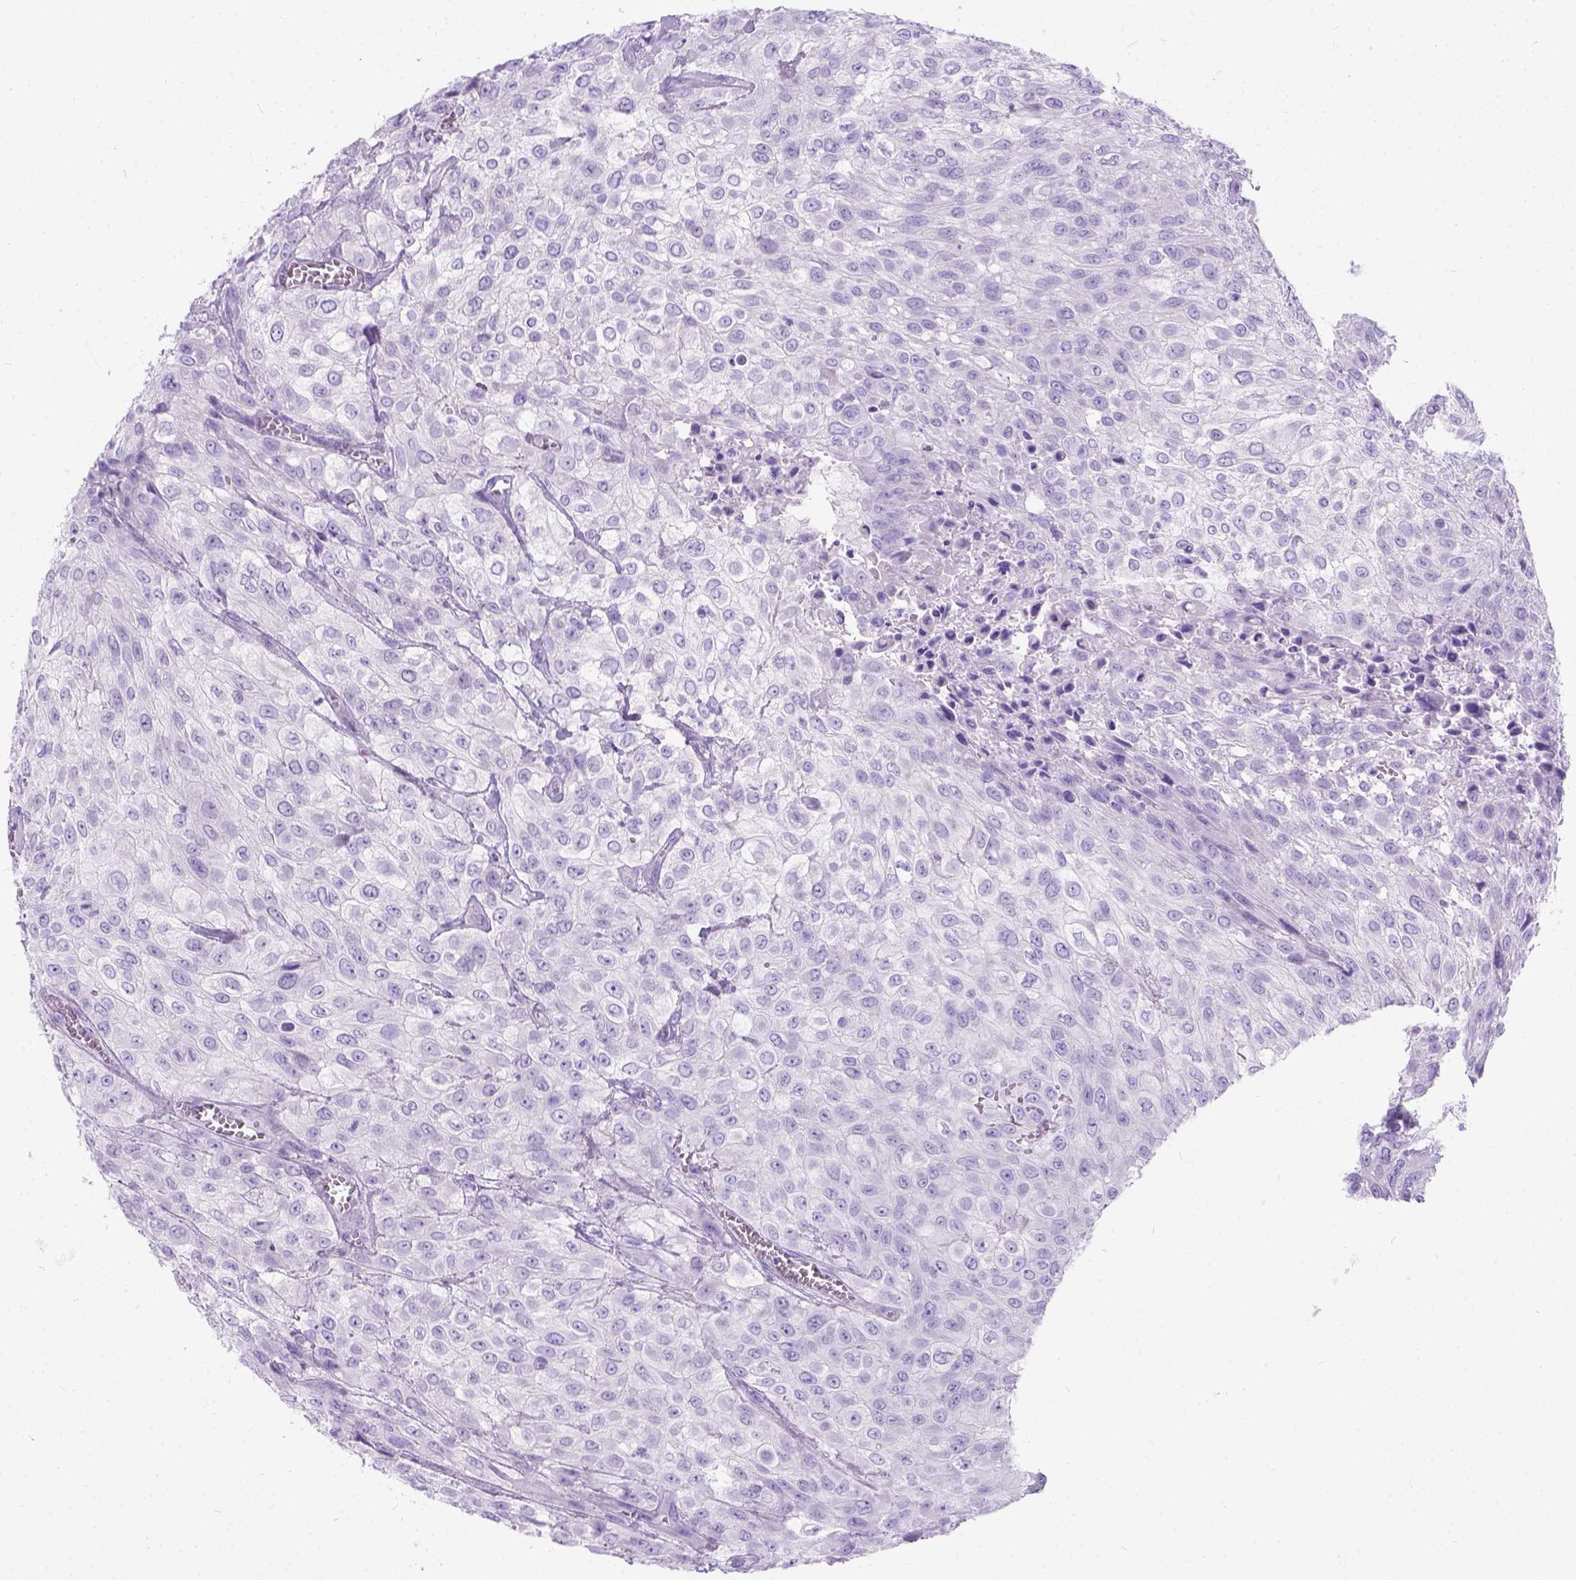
{"staining": {"intensity": "negative", "quantity": "none", "location": "none"}, "tissue": "urothelial cancer", "cell_type": "Tumor cells", "image_type": "cancer", "snomed": [{"axis": "morphology", "description": "Urothelial carcinoma, High grade"}, {"axis": "topography", "description": "Urinary bladder"}], "caption": "DAB immunohistochemical staining of human urothelial carcinoma (high-grade) reveals no significant staining in tumor cells.", "gene": "C7orf57", "patient": {"sex": "male", "age": 57}}